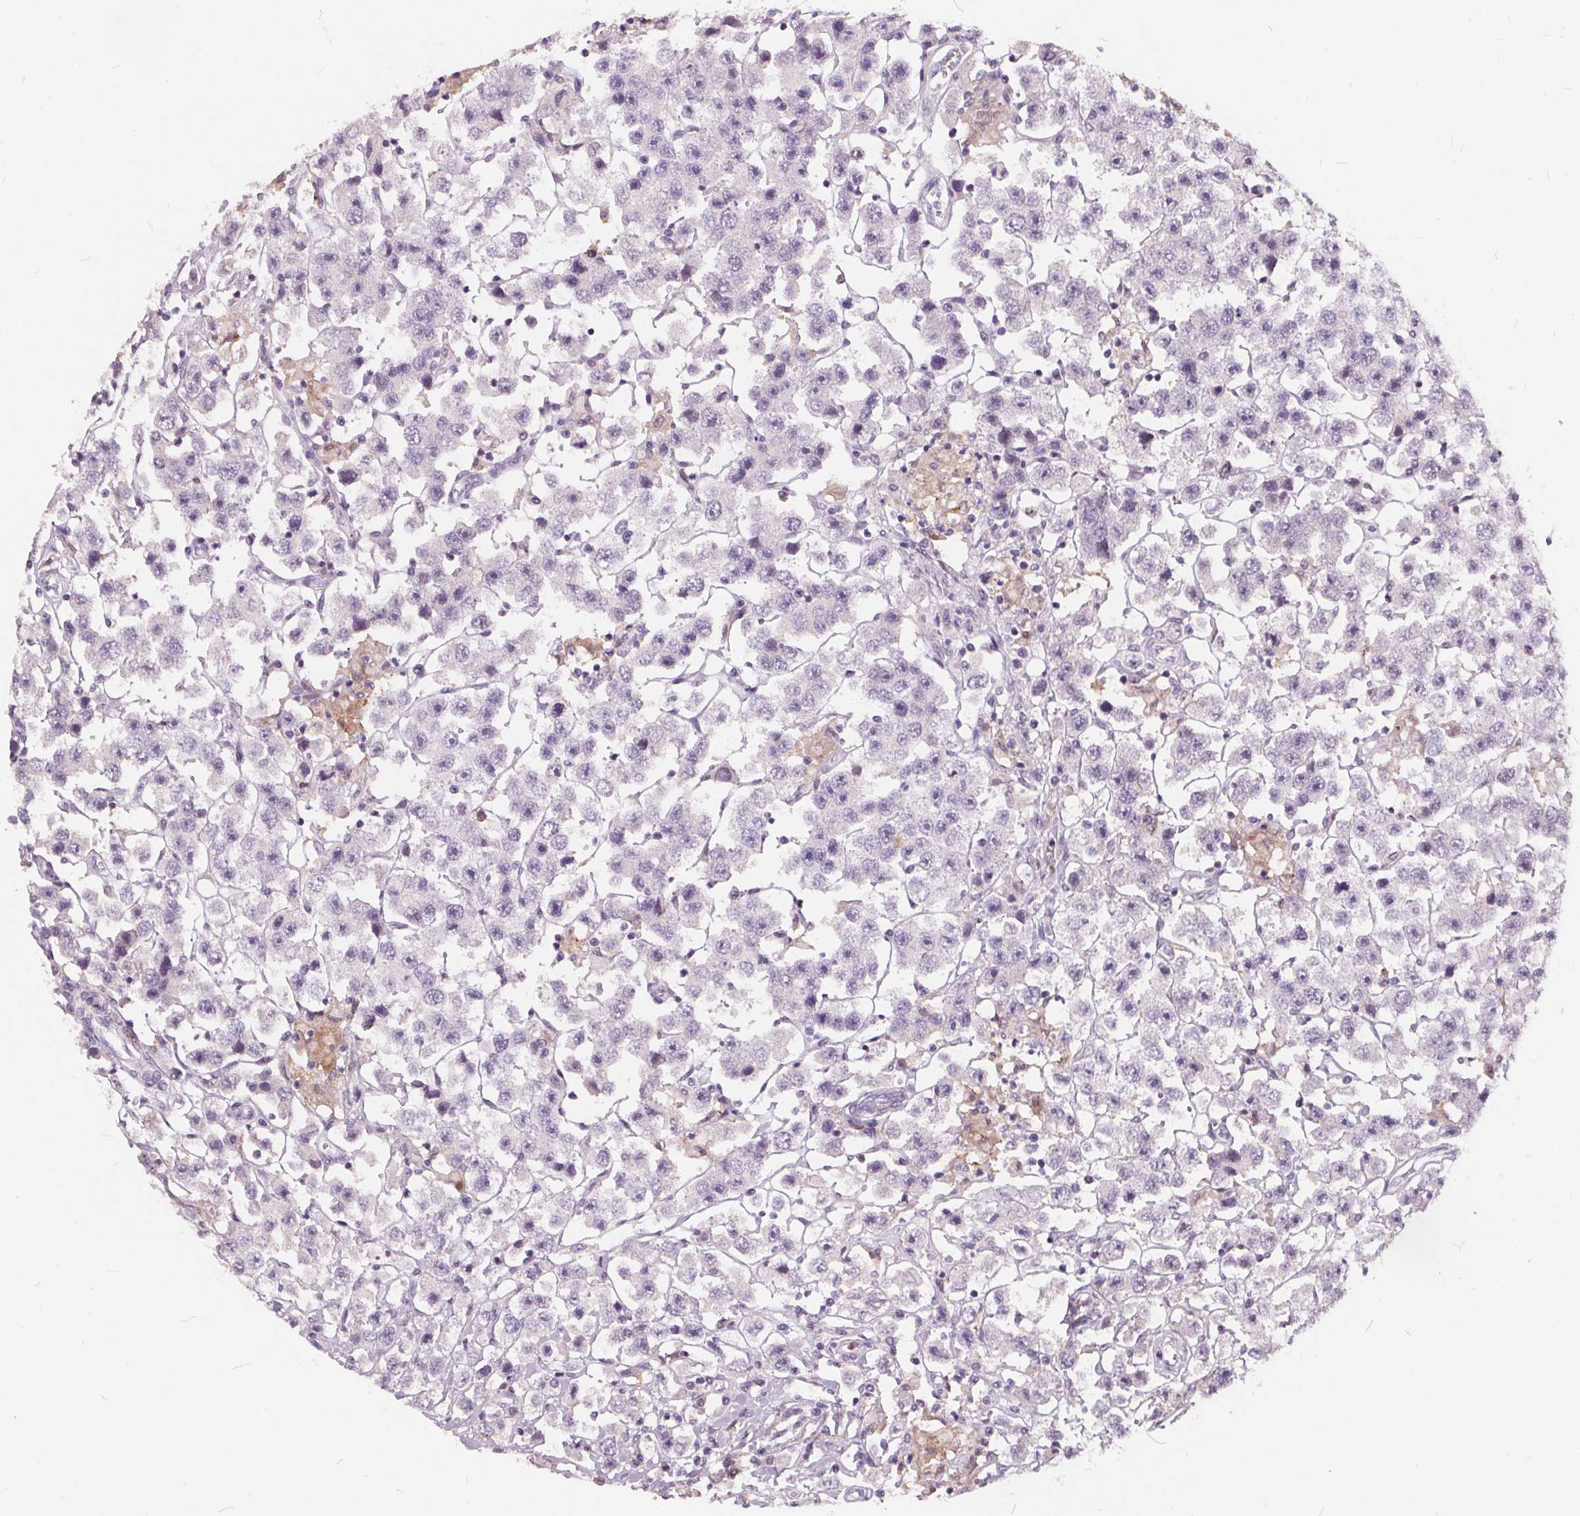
{"staining": {"intensity": "negative", "quantity": "none", "location": "none"}, "tissue": "testis cancer", "cell_type": "Tumor cells", "image_type": "cancer", "snomed": [{"axis": "morphology", "description": "Seminoma, NOS"}, {"axis": "topography", "description": "Testis"}], "caption": "Human testis cancer stained for a protein using immunohistochemistry displays no expression in tumor cells.", "gene": "HAAO", "patient": {"sex": "male", "age": 45}}